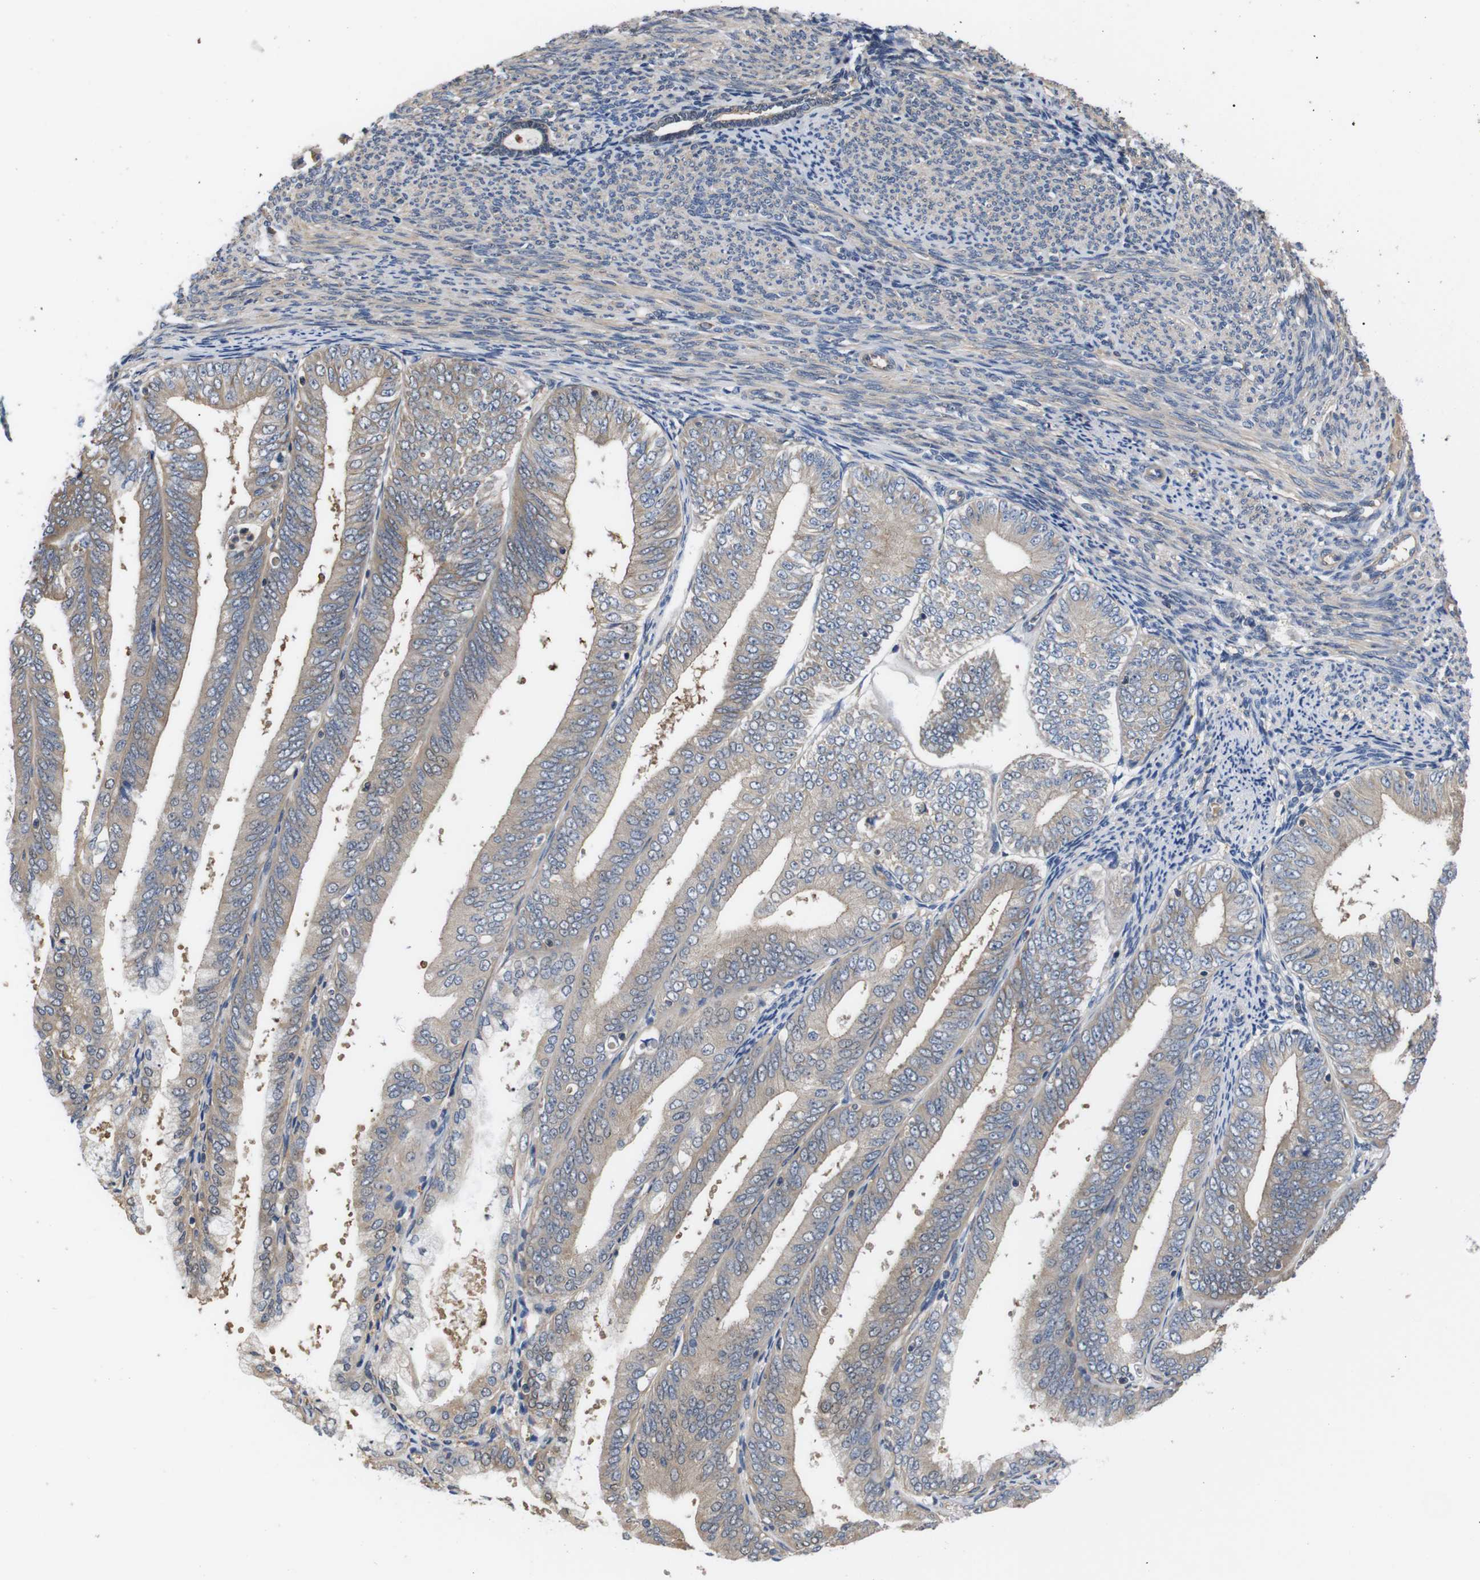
{"staining": {"intensity": "weak", "quantity": ">75%", "location": "cytoplasmic/membranous"}, "tissue": "endometrial cancer", "cell_type": "Tumor cells", "image_type": "cancer", "snomed": [{"axis": "morphology", "description": "Adenocarcinoma, NOS"}, {"axis": "topography", "description": "Endometrium"}], "caption": "This histopathology image exhibits adenocarcinoma (endometrial) stained with immunohistochemistry to label a protein in brown. The cytoplasmic/membranous of tumor cells show weak positivity for the protein. Nuclei are counter-stained blue.", "gene": "DDR1", "patient": {"sex": "female", "age": 63}}